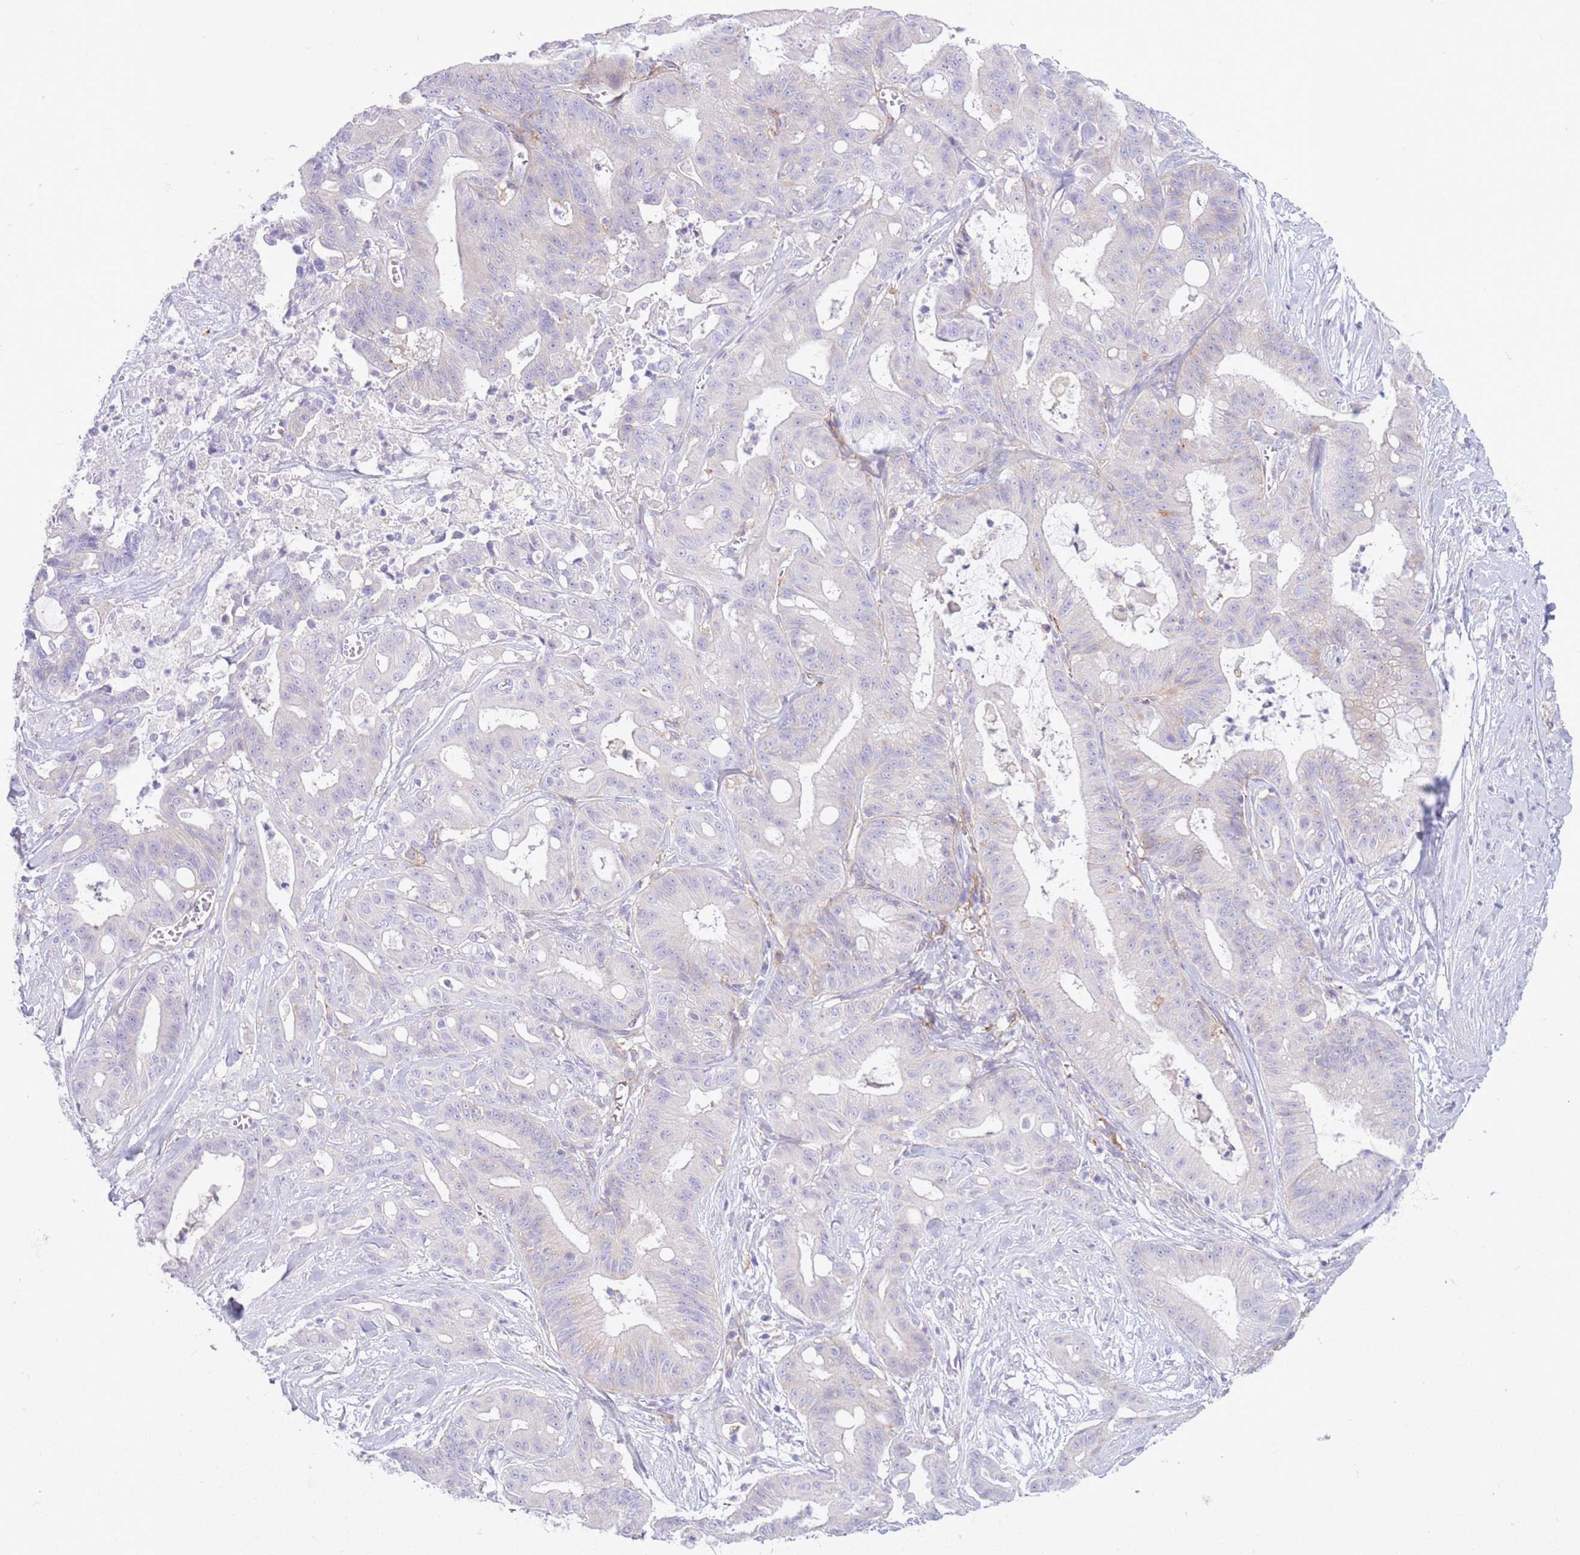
{"staining": {"intensity": "negative", "quantity": "none", "location": "none"}, "tissue": "ovarian cancer", "cell_type": "Tumor cells", "image_type": "cancer", "snomed": [{"axis": "morphology", "description": "Cystadenocarcinoma, mucinous, NOS"}, {"axis": "topography", "description": "Ovary"}], "caption": "IHC of human ovarian cancer displays no staining in tumor cells. The staining is performed using DAB (3,3'-diaminobenzidine) brown chromogen with nuclei counter-stained in using hematoxylin.", "gene": "SNX6", "patient": {"sex": "female", "age": 70}}